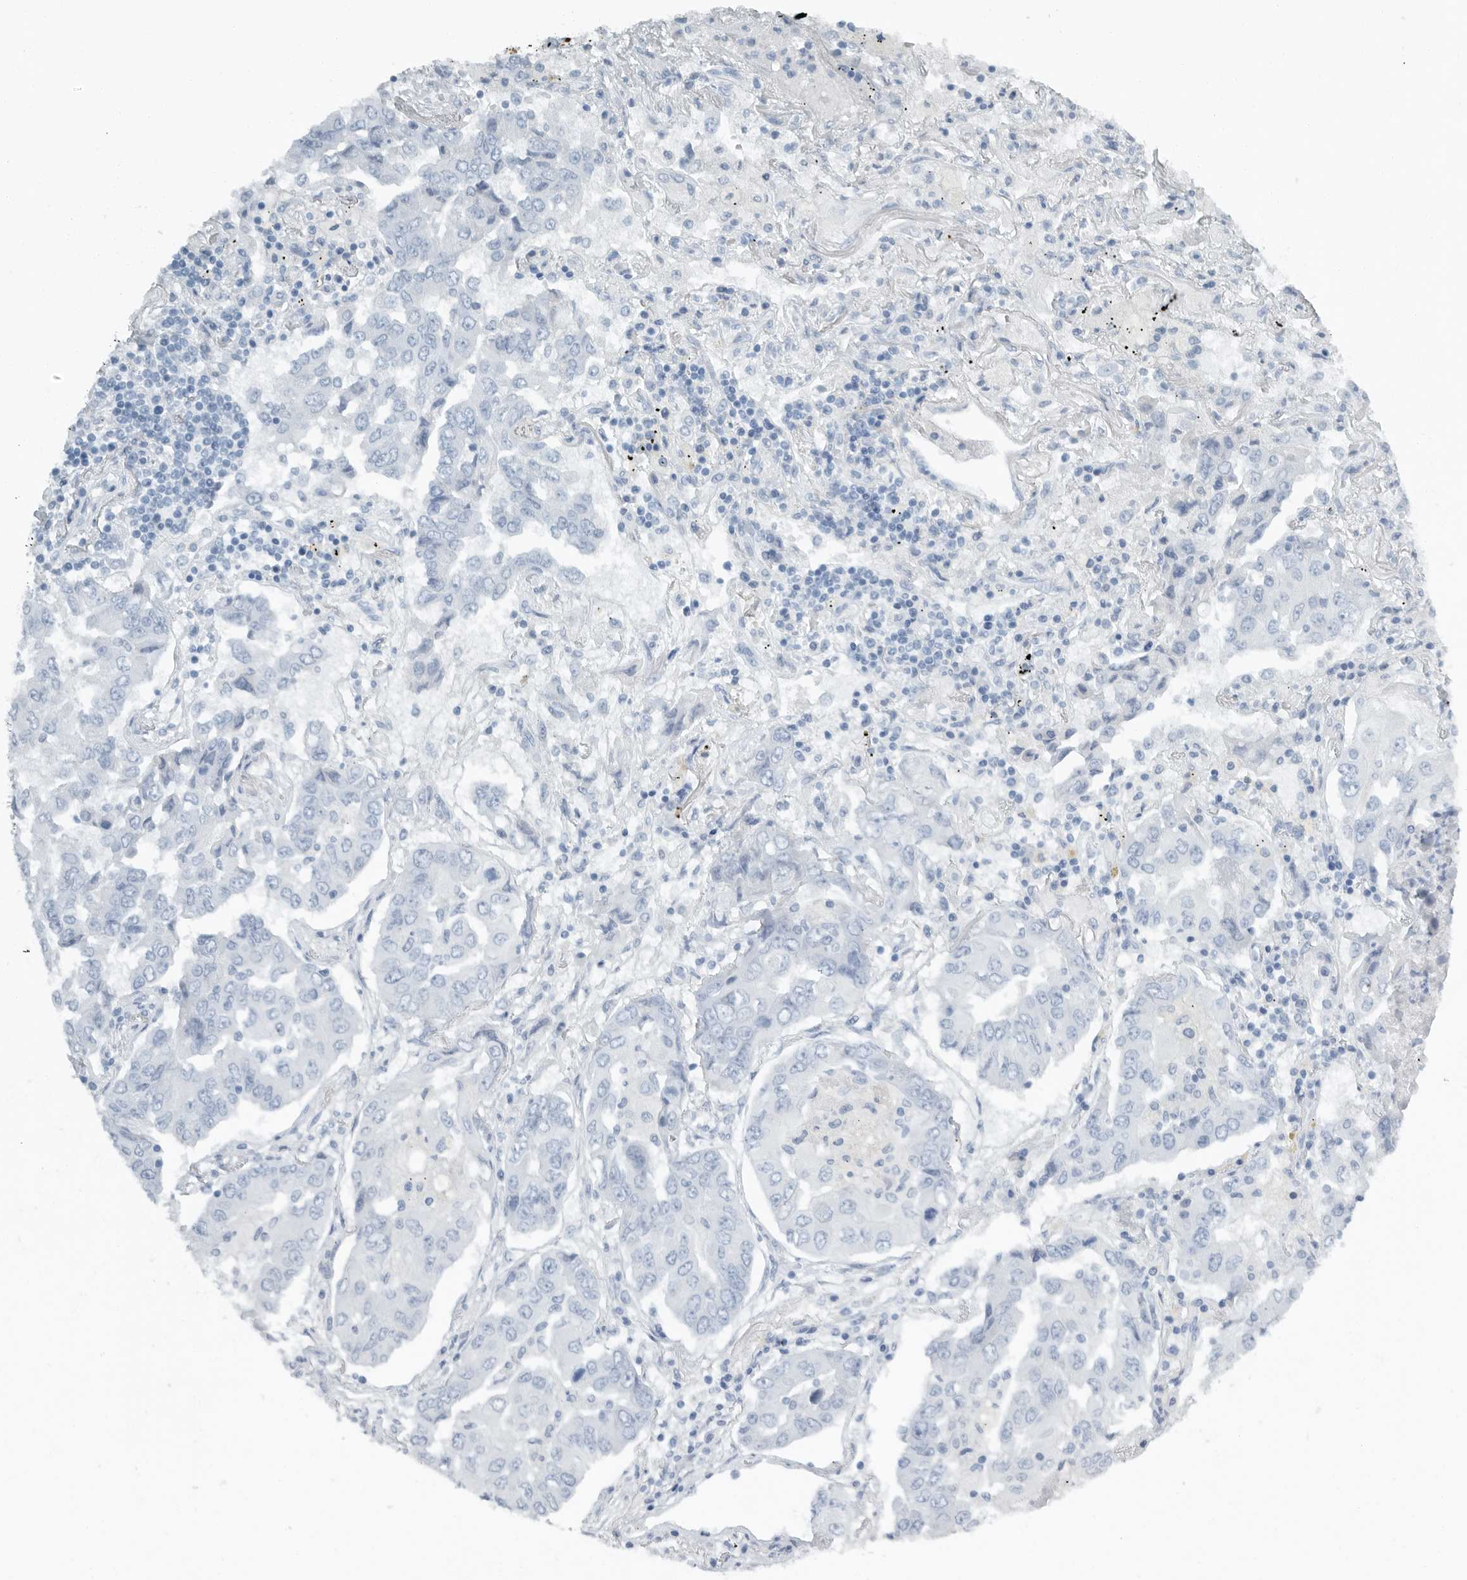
{"staining": {"intensity": "negative", "quantity": "none", "location": "none"}, "tissue": "lung cancer", "cell_type": "Tumor cells", "image_type": "cancer", "snomed": [{"axis": "morphology", "description": "Adenocarcinoma, NOS"}, {"axis": "topography", "description": "Lung"}], "caption": "A high-resolution image shows immunohistochemistry staining of adenocarcinoma (lung), which displays no significant expression in tumor cells.", "gene": "PAM", "patient": {"sex": "female", "age": 65}}